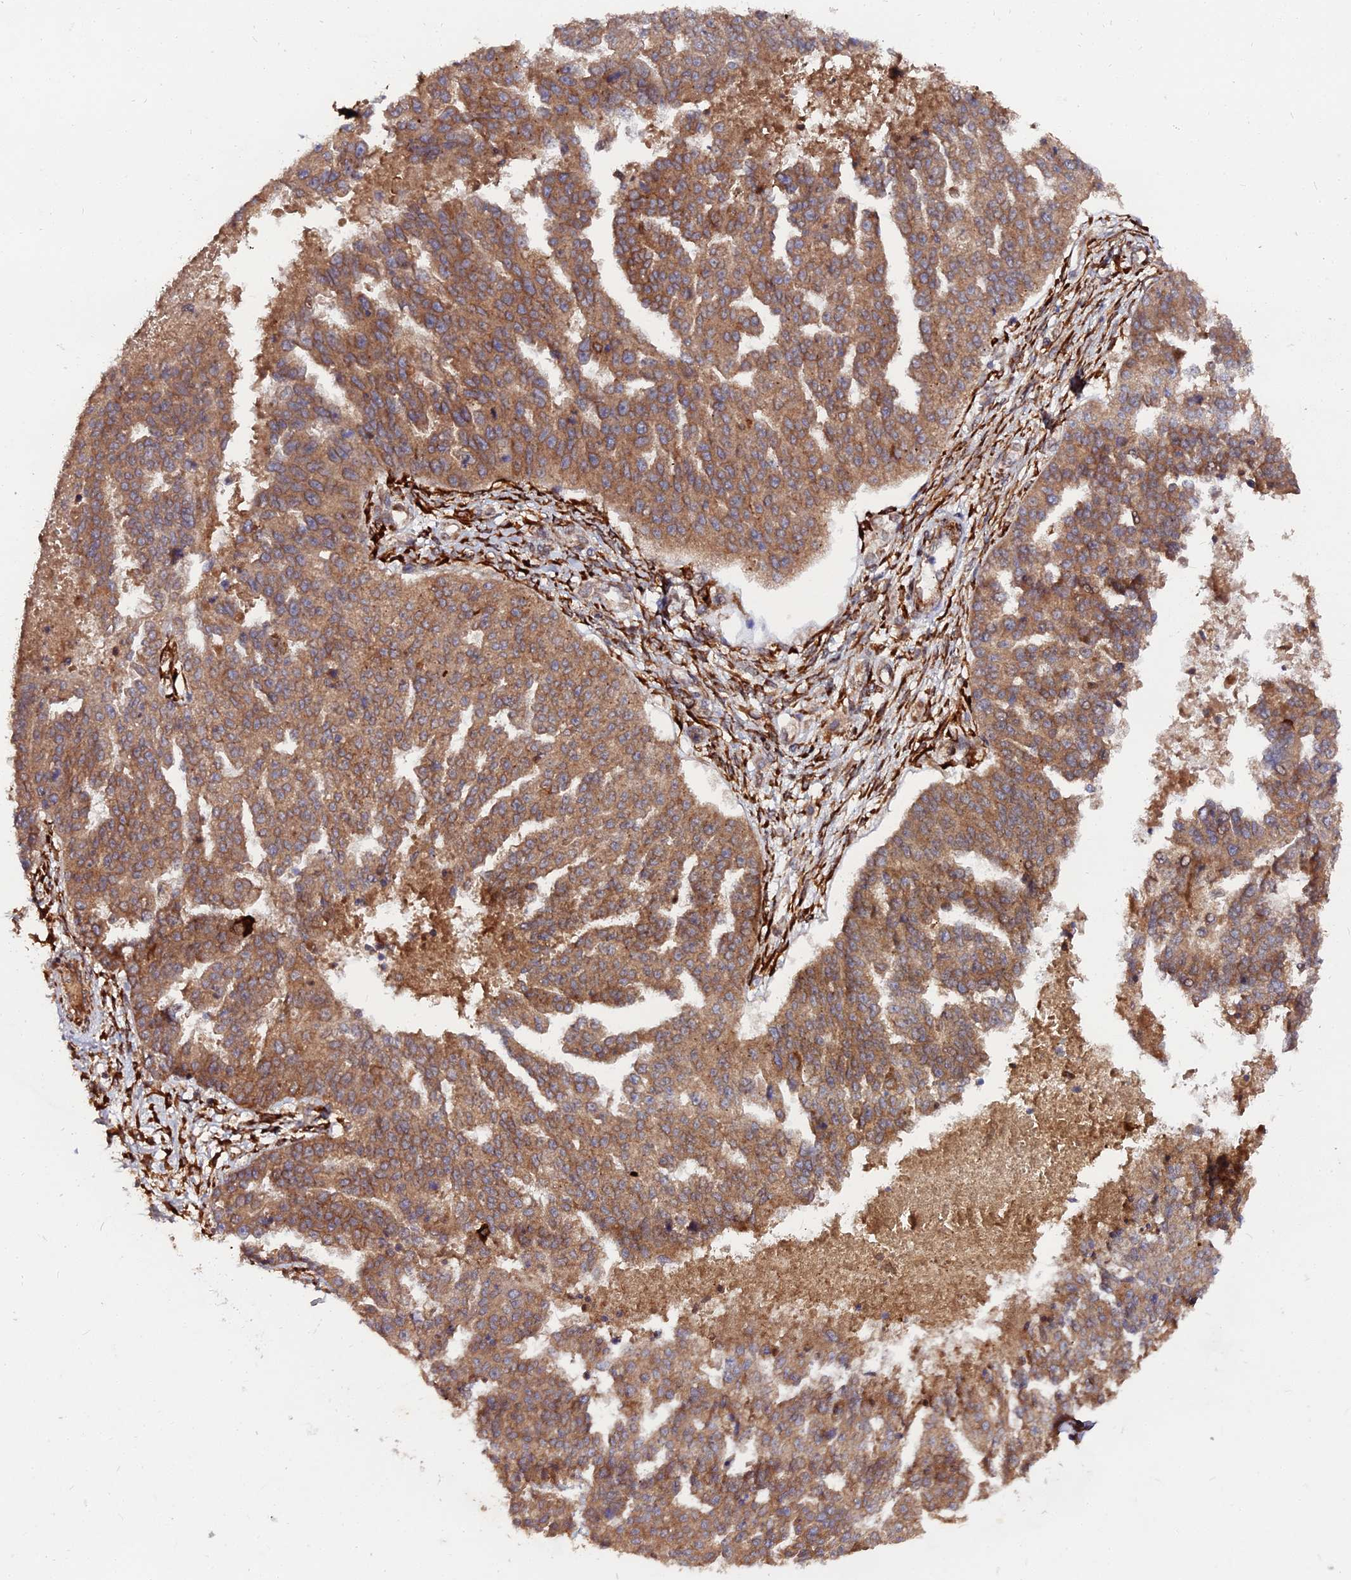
{"staining": {"intensity": "moderate", "quantity": ">75%", "location": "cytoplasmic/membranous"}, "tissue": "ovarian cancer", "cell_type": "Tumor cells", "image_type": "cancer", "snomed": [{"axis": "morphology", "description": "Cystadenocarcinoma, serous, NOS"}, {"axis": "topography", "description": "Ovary"}], "caption": "Tumor cells demonstrate moderate cytoplasmic/membranous expression in approximately >75% of cells in ovarian serous cystadenocarcinoma.", "gene": "PDE4D", "patient": {"sex": "female", "age": 58}}